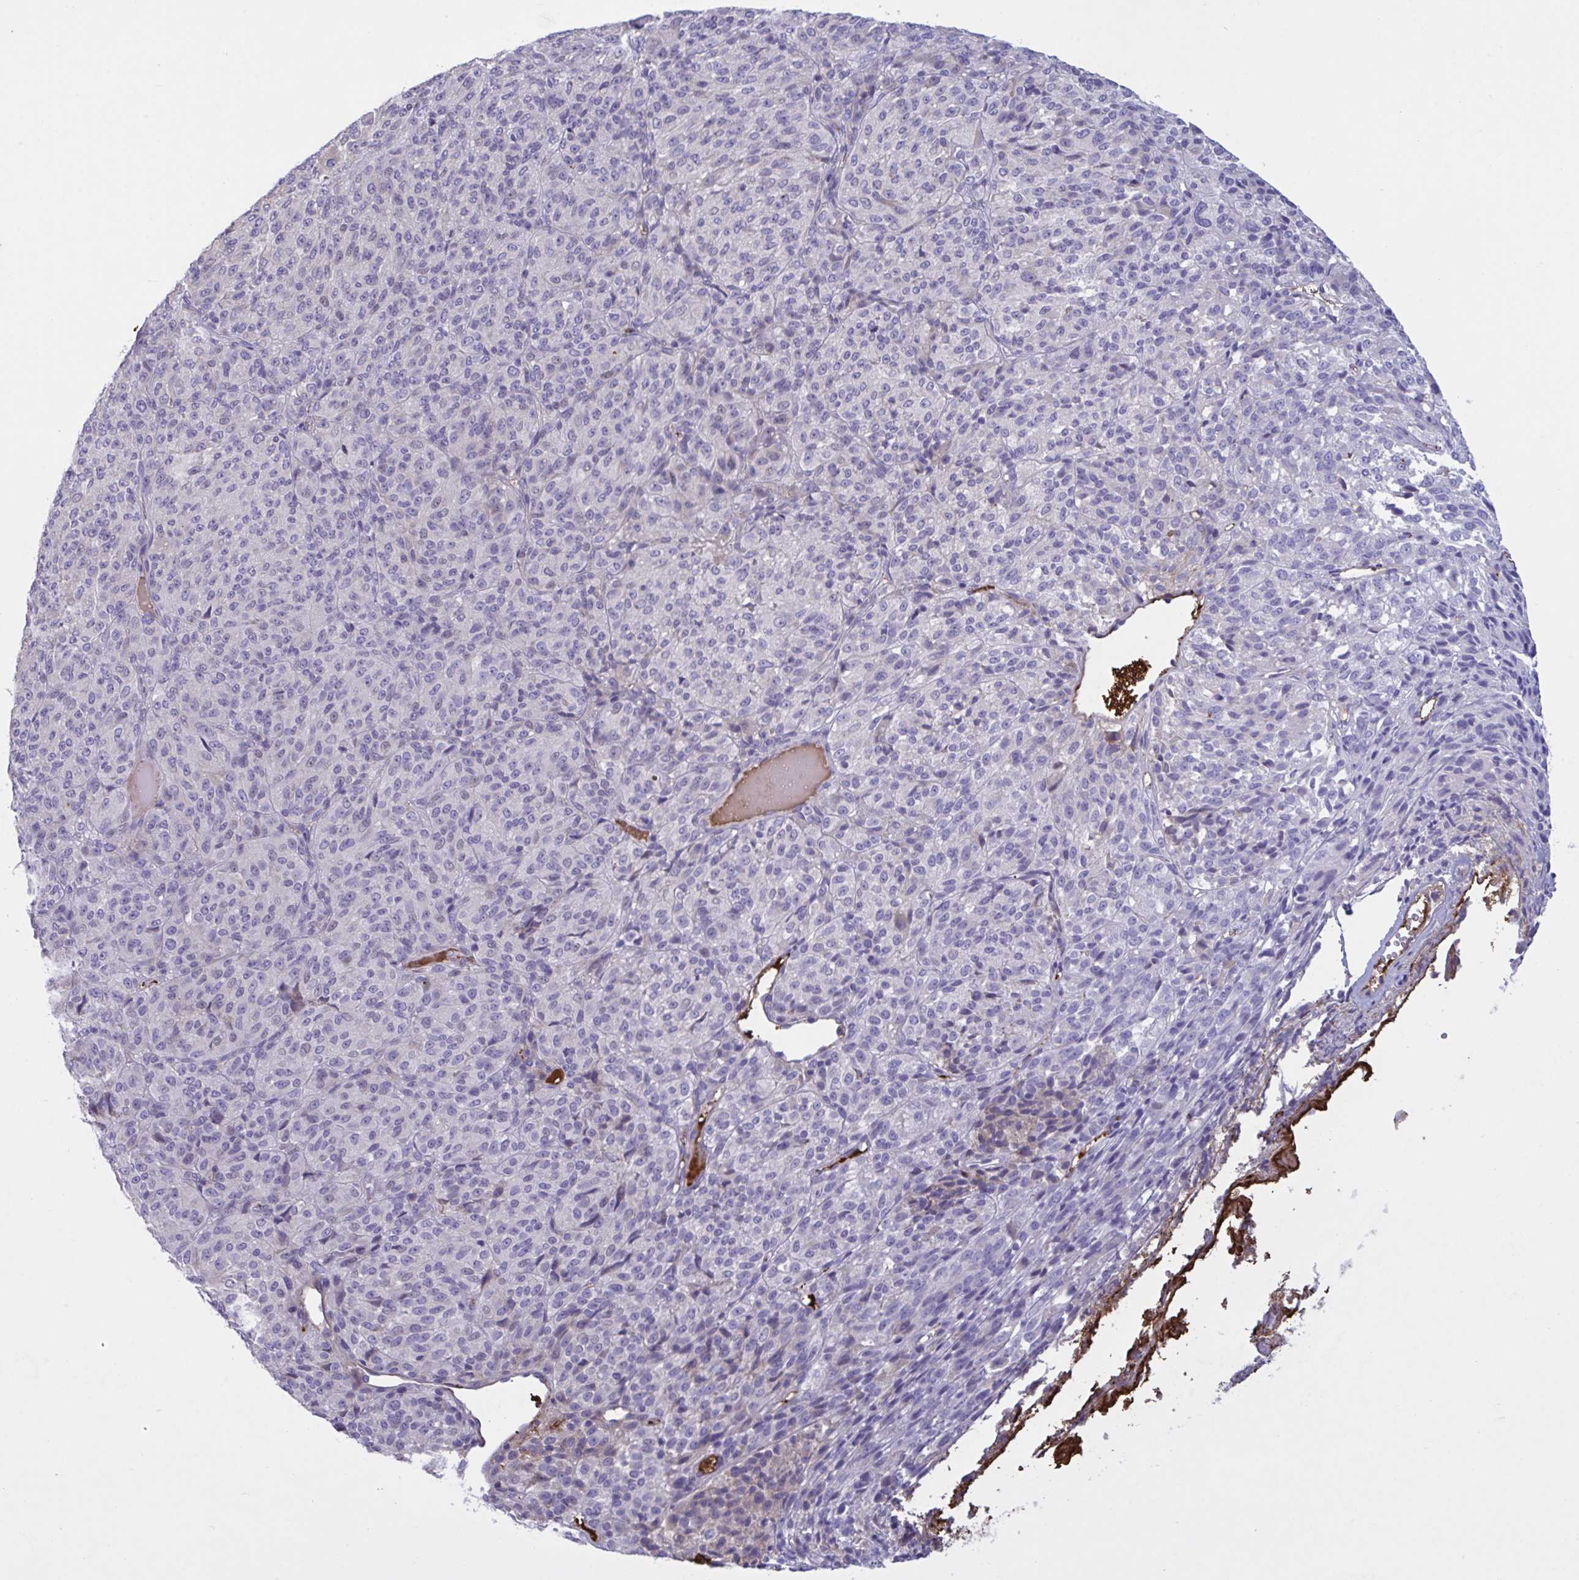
{"staining": {"intensity": "negative", "quantity": "none", "location": "none"}, "tissue": "melanoma", "cell_type": "Tumor cells", "image_type": "cancer", "snomed": [{"axis": "morphology", "description": "Malignant melanoma, Metastatic site"}, {"axis": "topography", "description": "Brain"}], "caption": "Micrograph shows no protein staining in tumor cells of melanoma tissue.", "gene": "IL1R1", "patient": {"sex": "female", "age": 56}}